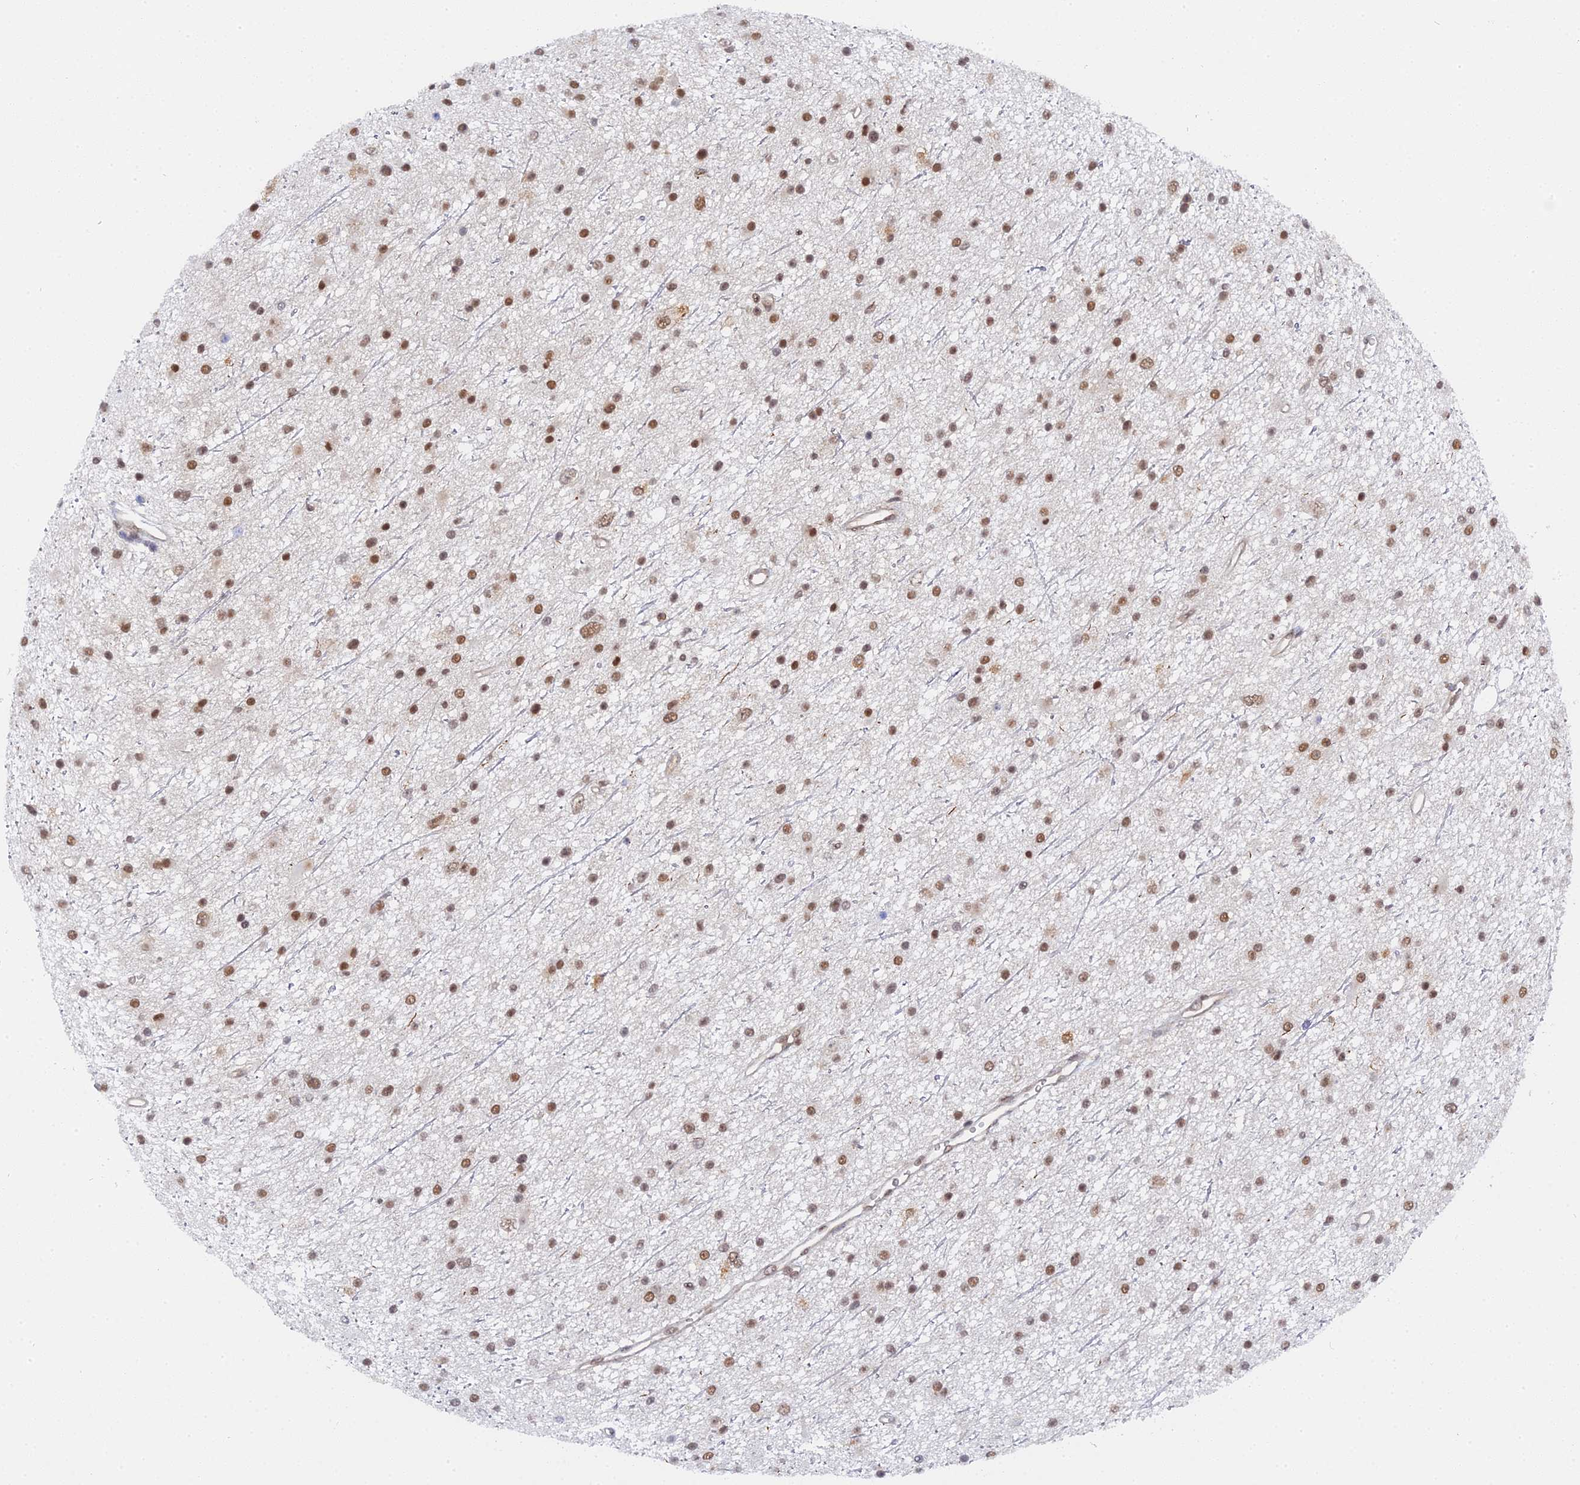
{"staining": {"intensity": "moderate", "quantity": ">75%", "location": "nuclear"}, "tissue": "glioma", "cell_type": "Tumor cells", "image_type": "cancer", "snomed": [{"axis": "morphology", "description": "Glioma, malignant, Low grade"}, {"axis": "topography", "description": "Cerebral cortex"}], "caption": "DAB (3,3'-diaminobenzidine) immunohistochemical staining of human glioma reveals moderate nuclear protein positivity in approximately >75% of tumor cells.", "gene": "CCDC85A", "patient": {"sex": "female", "age": 39}}